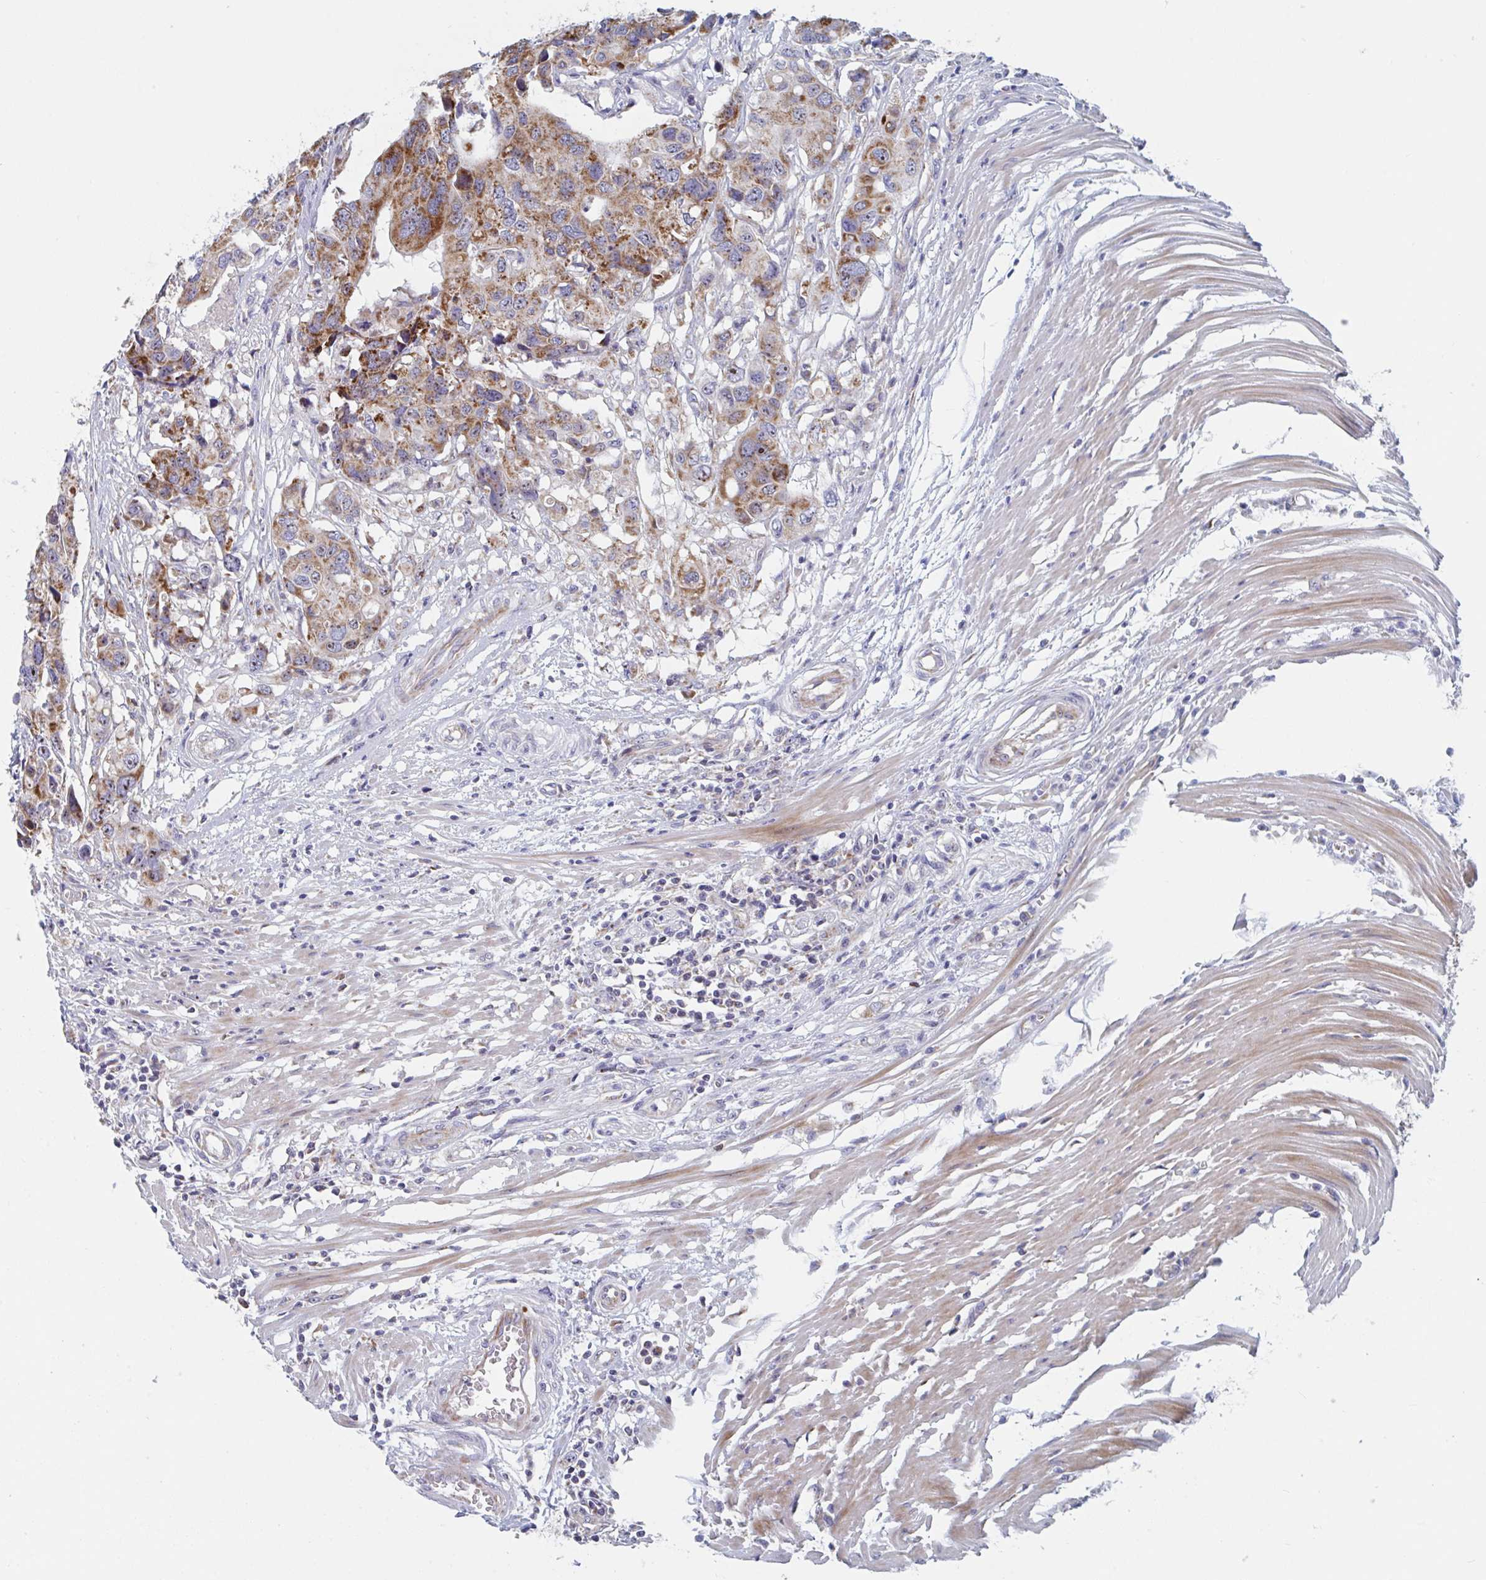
{"staining": {"intensity": "moderate", "quantity": ">75%", "location": "cytoplasmic/membranous,nuclear"}, "tissue": "colorectal cancer", "cell_type": "Tumor cells", "image_type": "cancer", "snomed": [{"axis": "morphology", "description": "Adenocarcinoma, NOS"}, {"axis": "topography", "description": "Colon"}], "caption": "A brown stain shows moderate cytoplasmic/membranous and nuclear positivity of a protein in colorectal cancer tumor cells.", "gene": "MRPL53", "patient": {"sex": "male", "age": 77}}